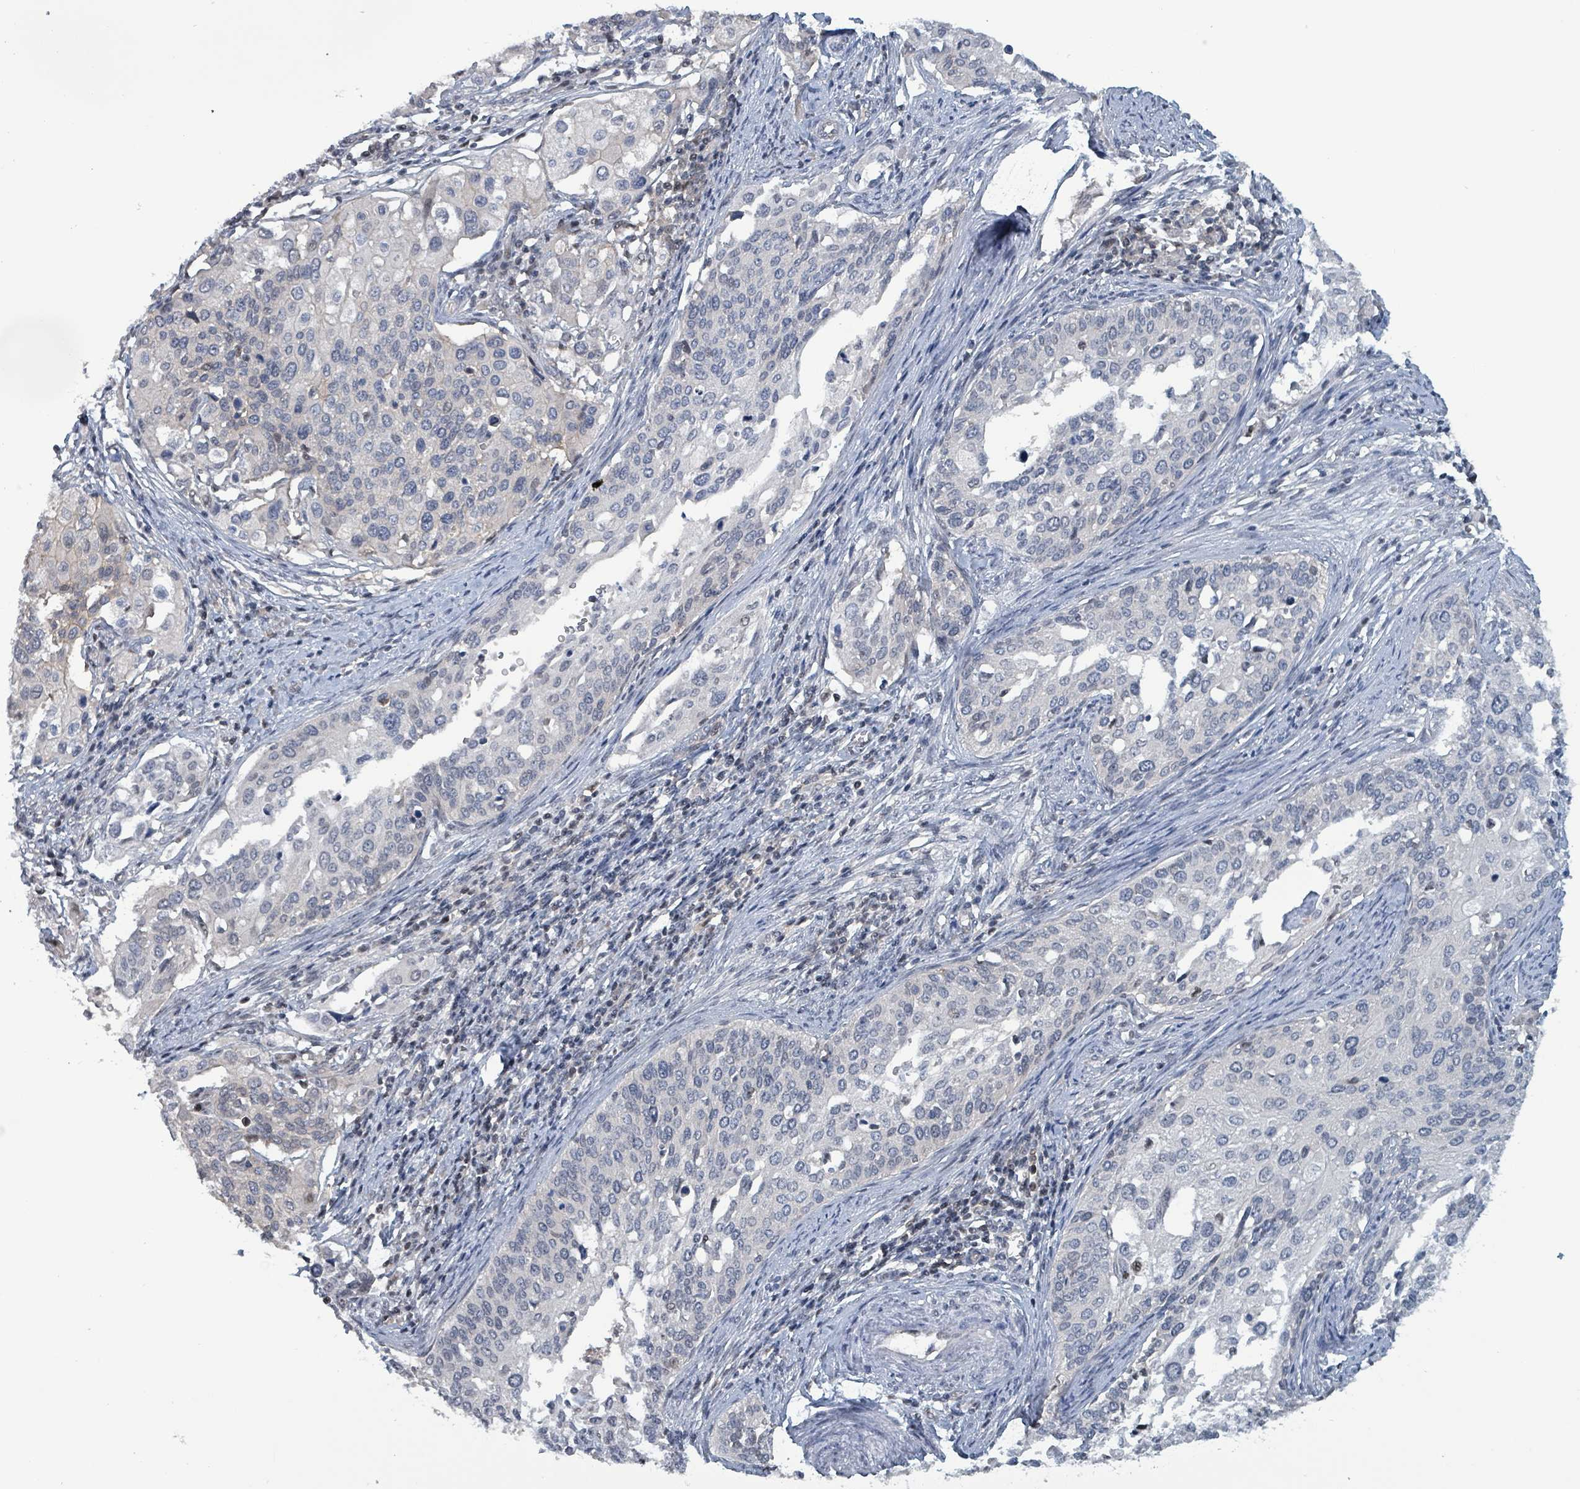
{"staining": {"intensity": "negative", "quantity": "none", "location": "none"}, "tissue": "cervical cancer", "cell_type": "Tumor cells", "image_type": "cancer", "snomed": [{"axis": "morphology", "description": "Squamous cell carcinoma, NOS"}, {"axis": "topography", "description": "Cervix"}], "caption": "Squamous cell carcinoma (cervical) was stained to show a protein in brown. There is no significant staining in tumor cells. (Stains: DAB (3,3'-diaminobenzidine) immunohistochemistry with hematoxylin counter stain, Microscopy: brightfield microscopy at high magnification).", "gene": "BIVM", "patient": {"sex": "female", "age": 44}}